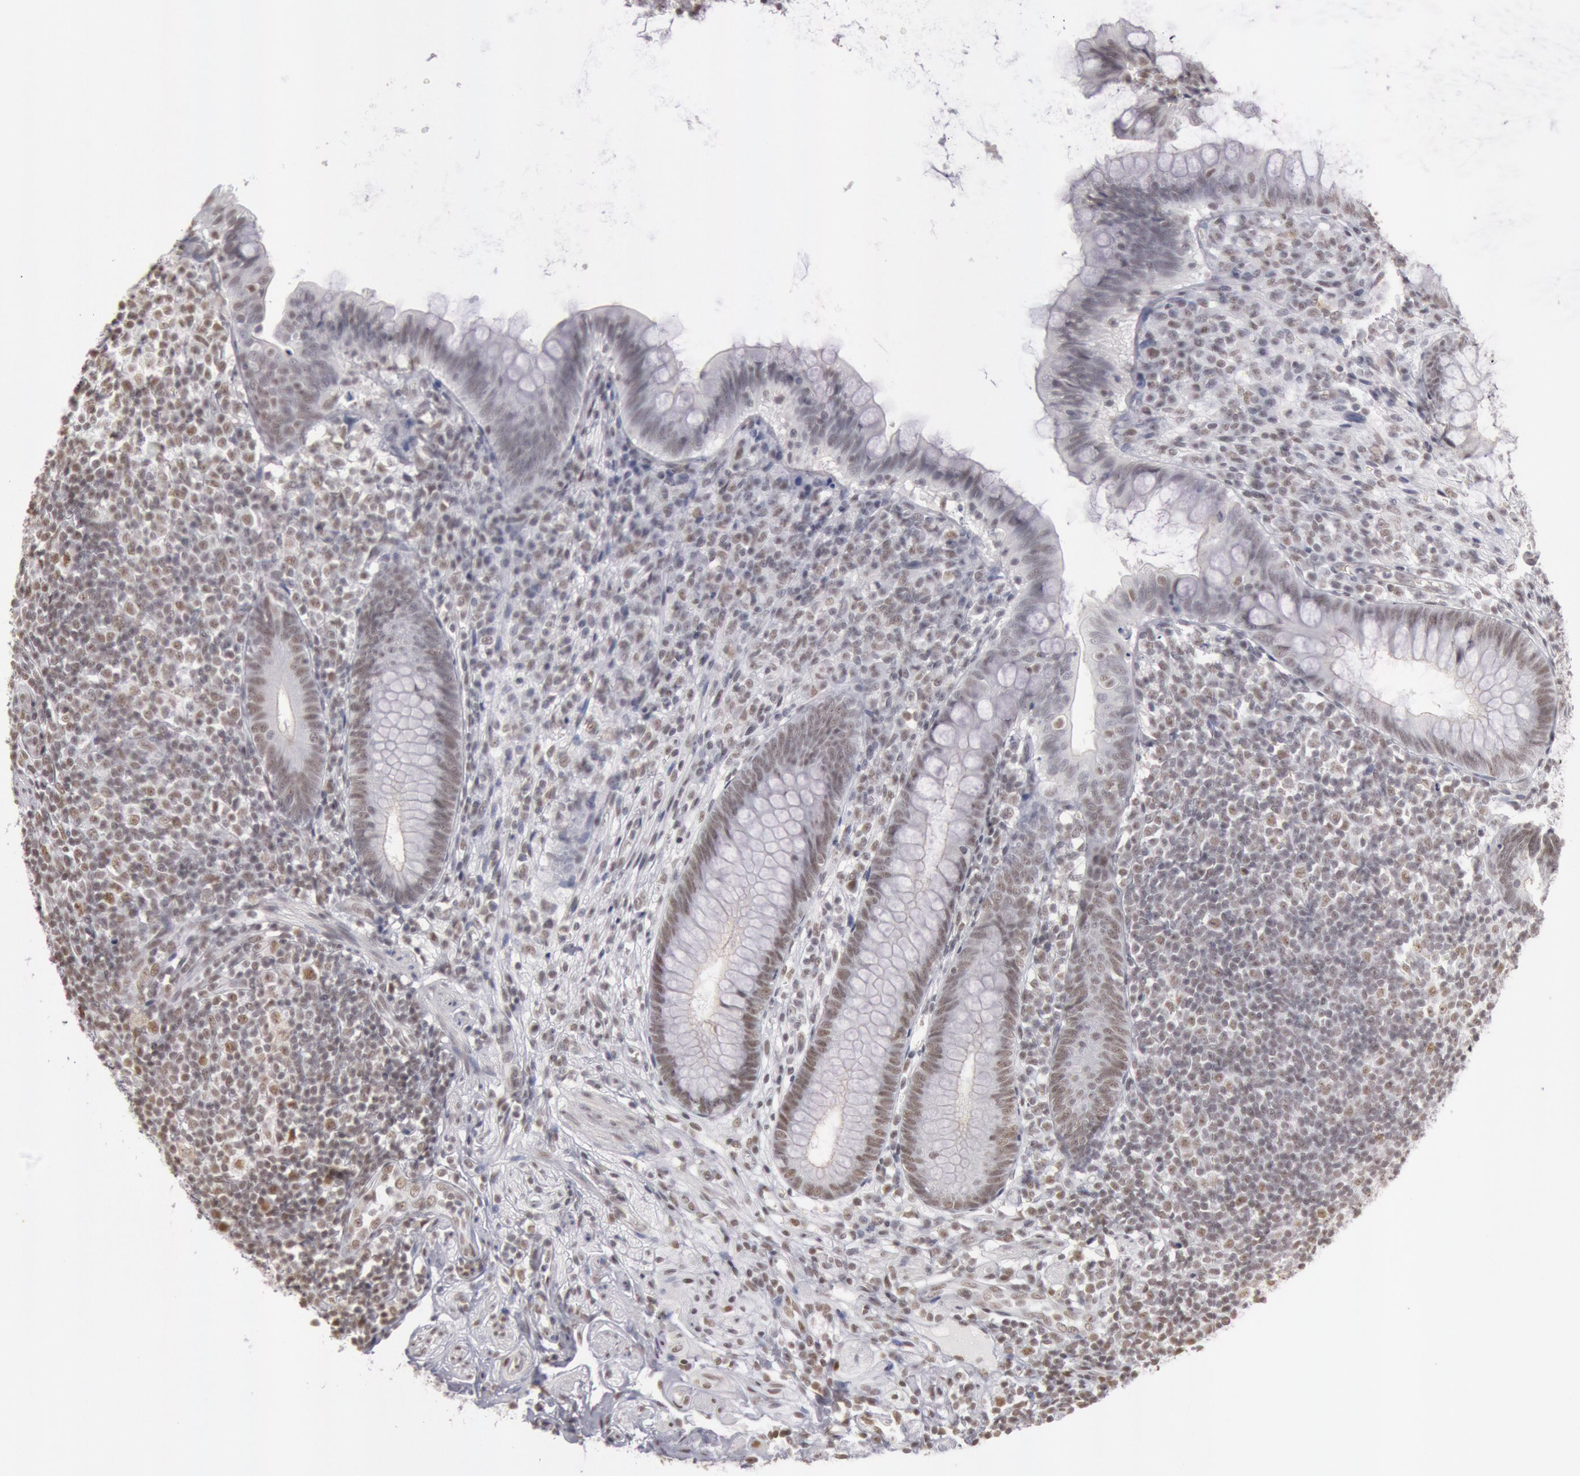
{"staining": {"intensity": "strong", "quantity": ">75%", "location": "nuclear"}, "tissue": "appendix", "cell_type": "Glandular cells", "image_type": "normal", "snomed": [{"axis": "morphology", "description": "Normal tissue, NOS"}, {"axis": "topography", "description": "Appendix"}], "caption": "DAB (3,3'-diaminobenzidine) immunohistochemical staining of unremarkable human appendix exhibits strong nuclear protein staining in about >75% of glandular cells.", "gene": "ESS2", "patient": {"sex": "female", "age": 66}}